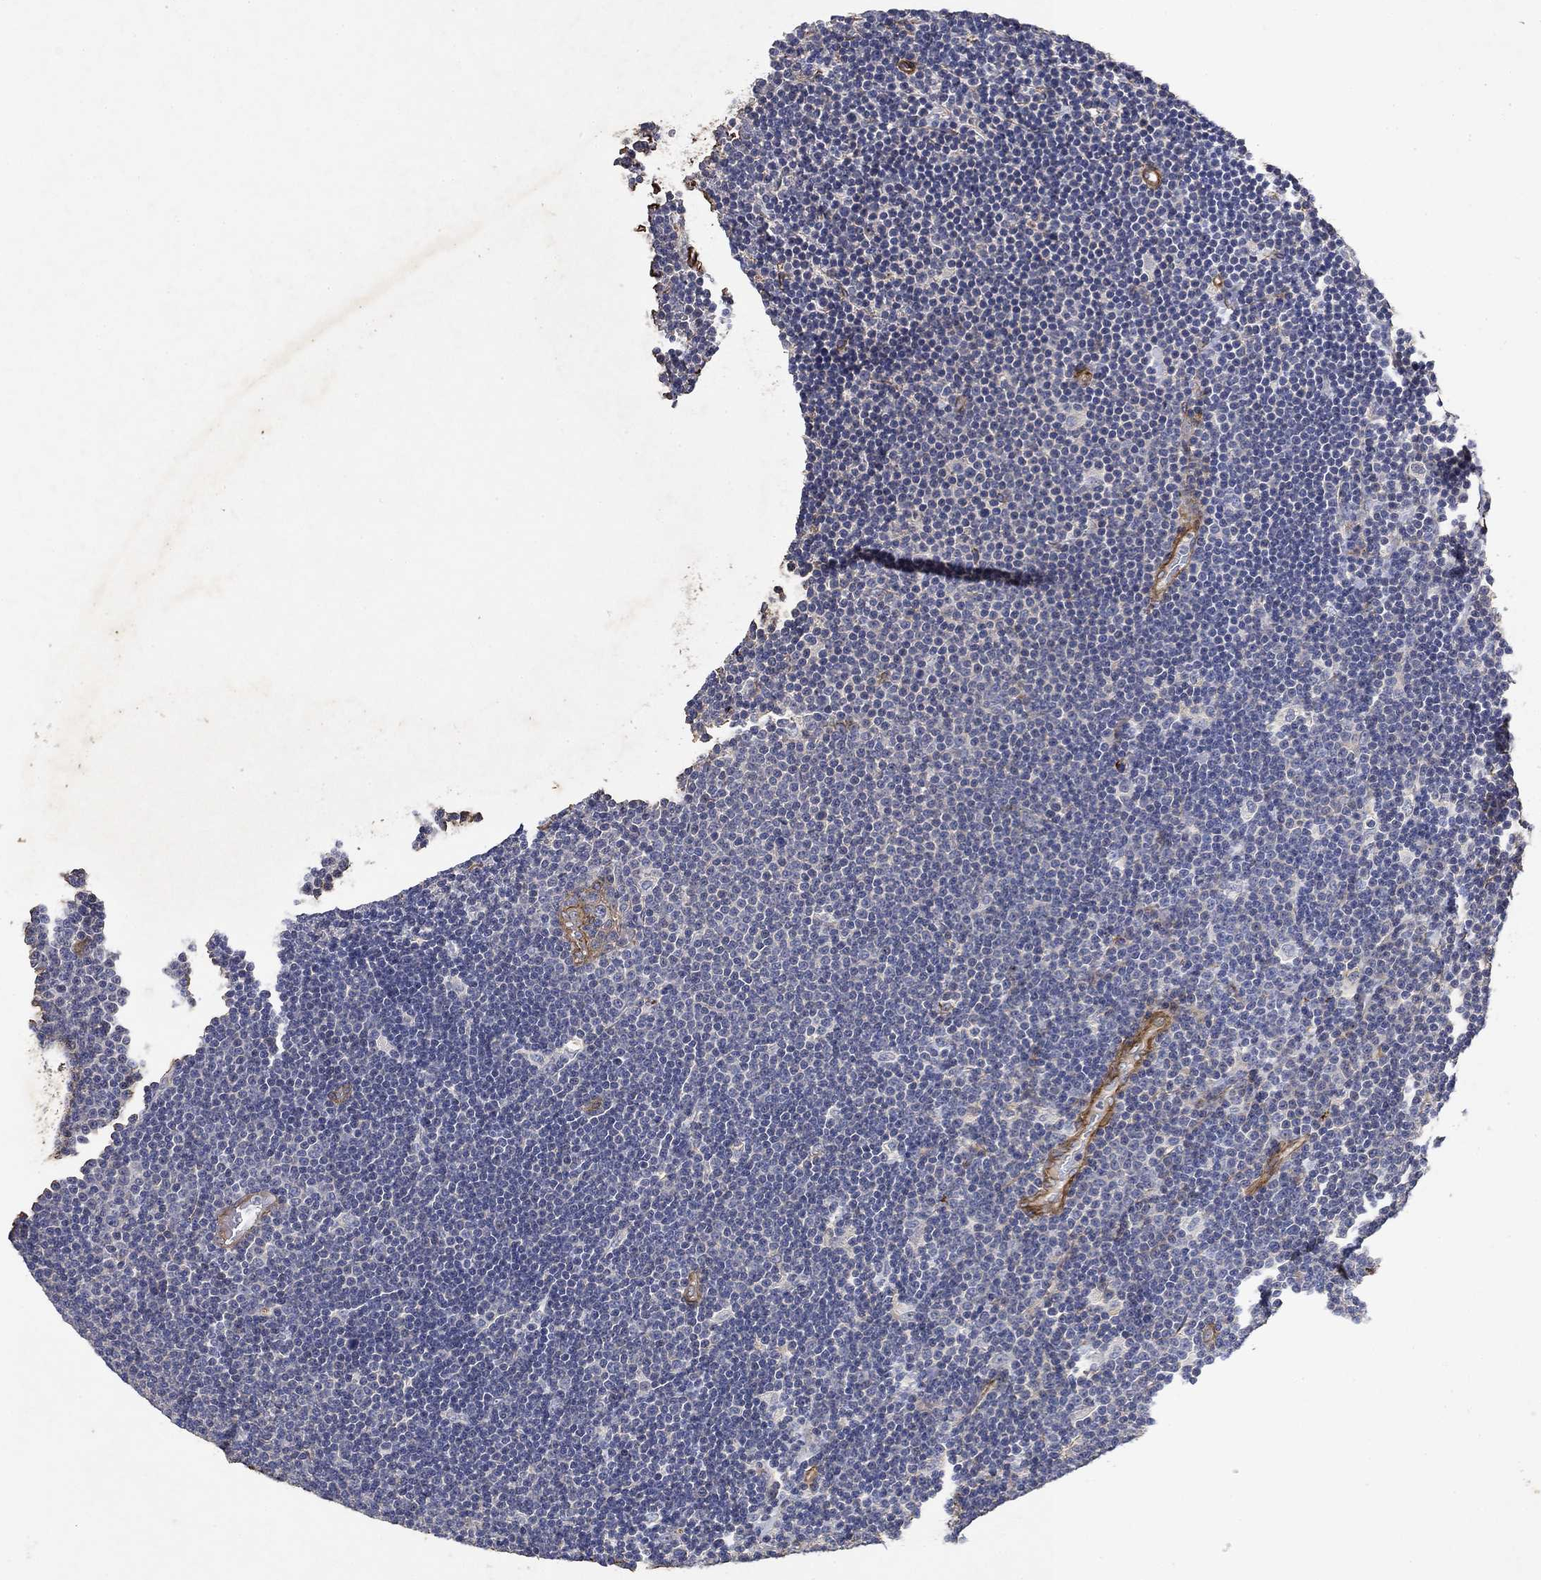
{"staining": {"intensity": "negative", "quantity": "none", "location": "none"}, "tissue": "lymphoma", "cell_type": "Tumor cells", "image_type": "cancer", "snomed": [{"axis": "morphology", "description": "Malignant lymphoma, non-Hodgkin's type, Low grade"}, {"axis": "topography", "description": "Brain"}], "caption": "Tumor cells show no significant expression in malignant lymphoma, non-Hodgkin's type (low-grade).", "gene": "COL4A2", "patient": {"sex": "female", "age": 66}}